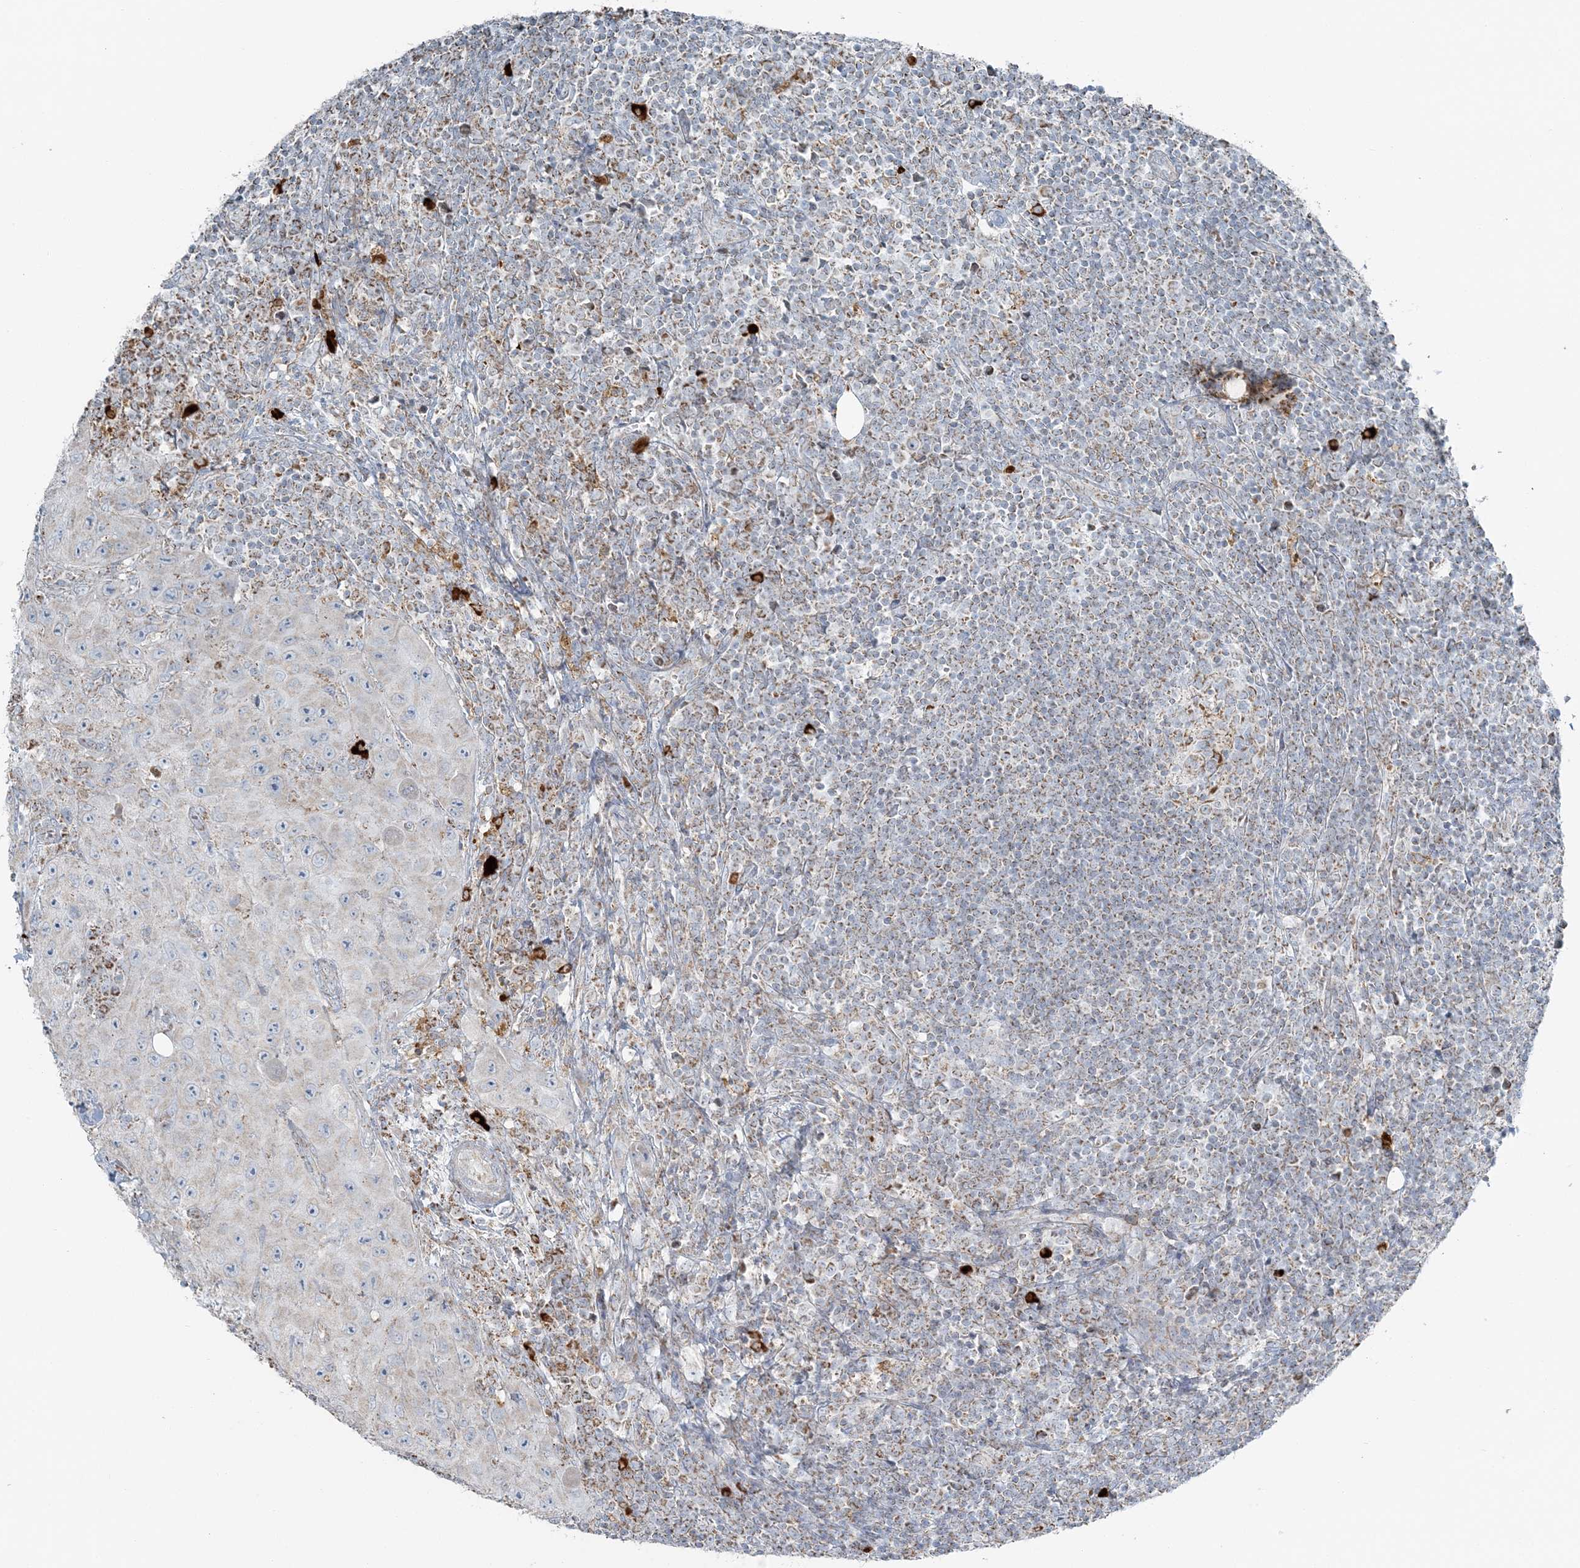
{"staining": {"intensity": "negative", "quantity": "none", "location": "none"}, "tissue": "lymph node", "cell_type": "Germinal center cells", "image_type": "normal", "snomed": [{"axis": "morphology", "description": "Normal tissue, NOS"}, {"axis": "morphology", "description": "Squamous cell carcinoma, metastatic, NOS"}, {"axis": "topography", "description": "Lymph node"}], "caption": "The photomicrograph demonstrates no significant expression in germinal center cells of lymph node.", "gene": "SLC22A16", "patient": {"sex": "male", "age": 73}}